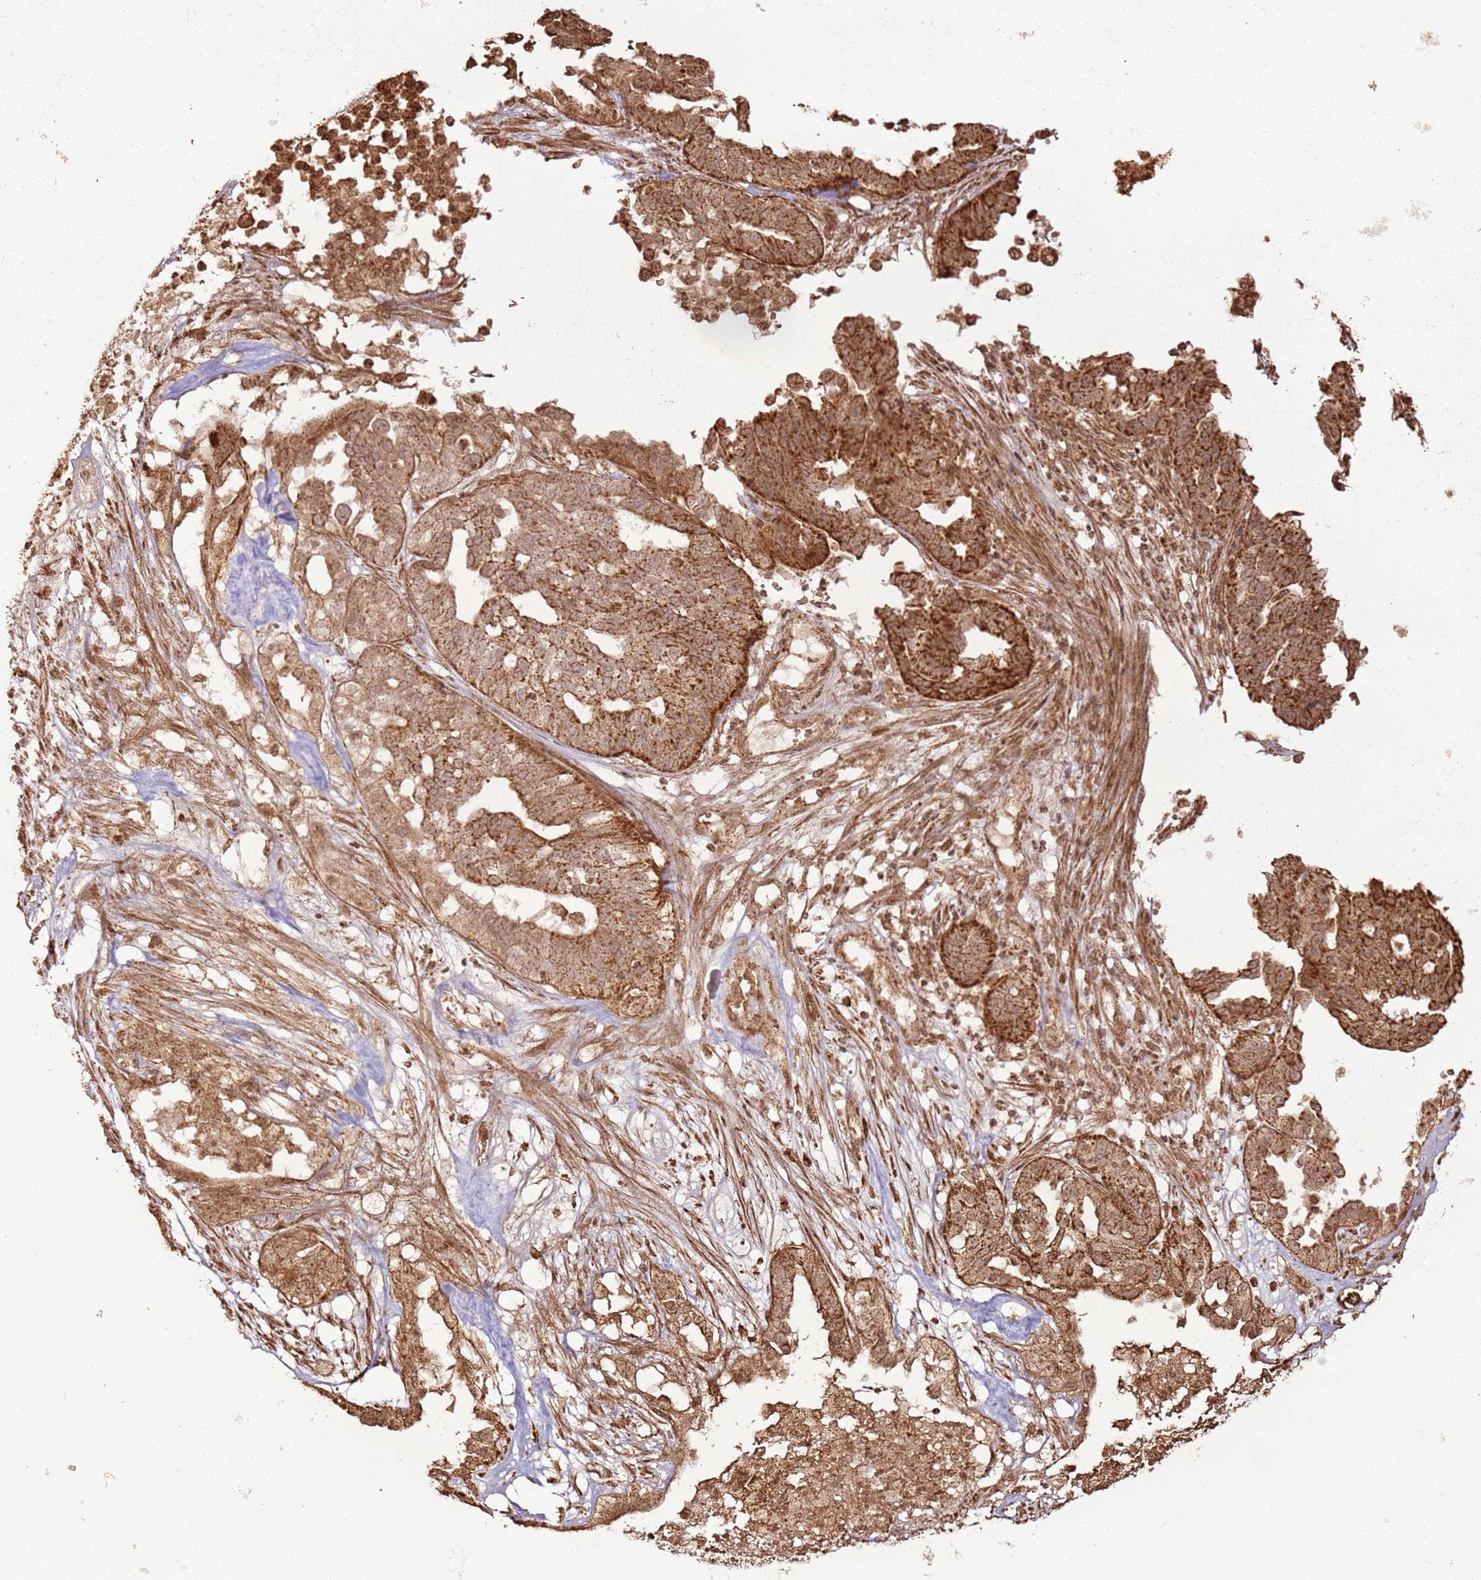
{"staining": {"intensity": "strong", "quantity": ">75%", "location": "cytoplasmic/membranous"}, "tissue": "ovarian cancer", "cell_type": "Tumor cells", "image_type": "cancer", "snomed": [{"axis": "morphology", "description": "Cystadenocarcinoma, serous, NOS"}, {"axis": "topography", "description": "Ovary"}], "caption": "Ovarian cancer (serous cystadenocarcinoma) was stained to show a protein in brown. There is high levels of strong cytoplasmic/membranous staining in about >75% of tumor cells.", "gene": "MRPS6", "patient": {"sex": "female", "age": 59}}